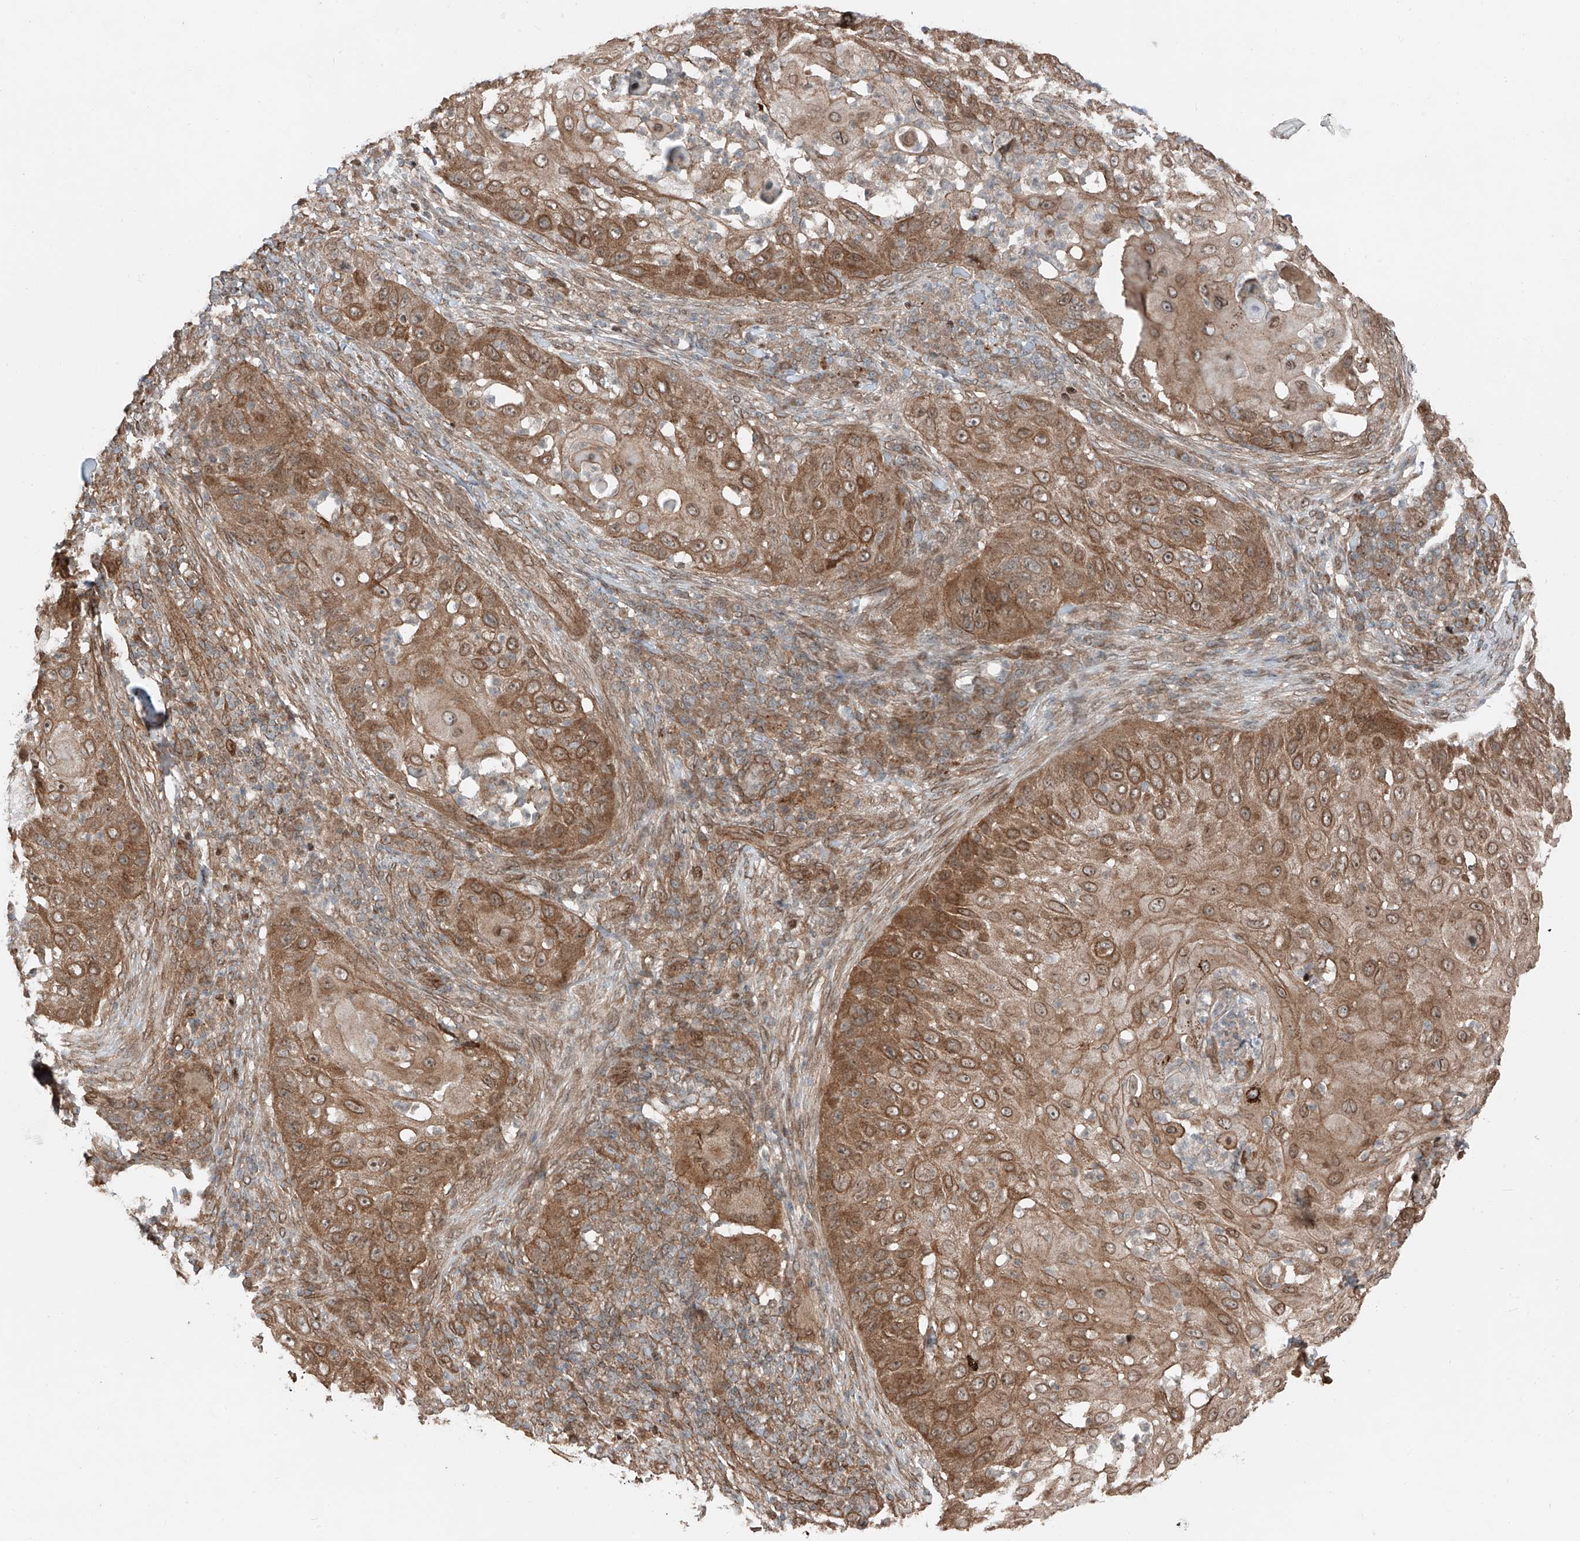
{"staining": {"intensity": "moderate", "quantity": ">75%", "location": "cytoplasmic/membranous"}, "tissue": "skin cancer", "cell_type": "Tumor cells", "image_type": "cancer", "snomed": [{"axis": "morphology", "description": "Squamous cell carcinoma, NOS"}, {"axis": "topography", "description": "Skin"}], "caption": "Immunohistochemical staining of human skin cancer demonstrates medium levels of moderate cytoplasmic/membranous positivity in about >75% of tumor cells.", "gene": "CEP162", "patient": {"sex": "female", "age": 44}}